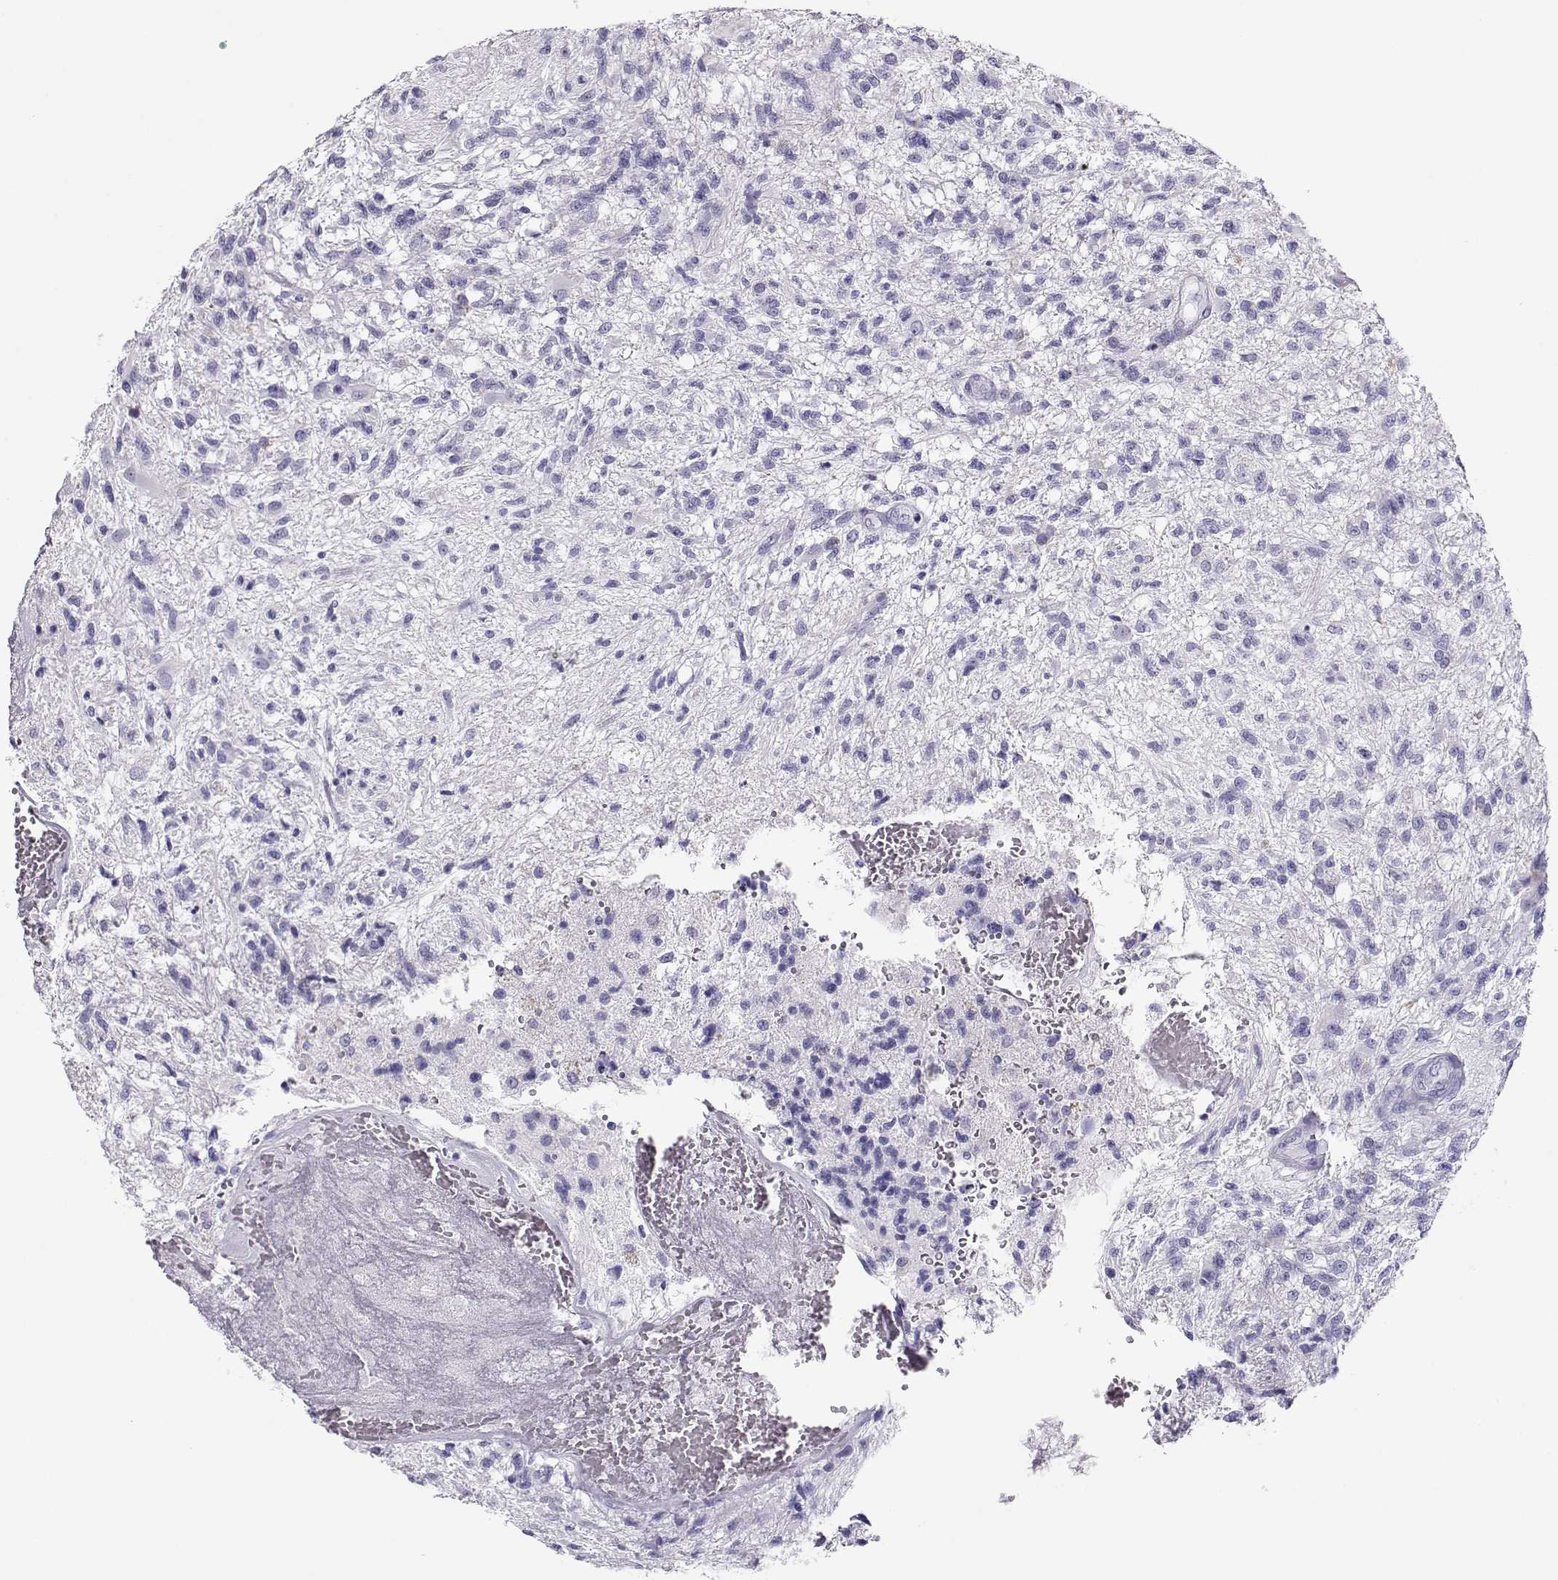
{"staining": {"intensity": "negative", "quantity": "none", "location": "none"}, "tissue": "glioma", "cell_type": "Tumor cells", "image_type": "cancer", "snomed": [{"axis": "morphology", "description": "Glioma, malignant, High grade"}, {"axis": "topography", "description": "Brain"}], "caption": "IHC of human glioma displays no positivity in tumor cells.", "gene": "CRX", "patient": {"sex": "male", "age": 56}}